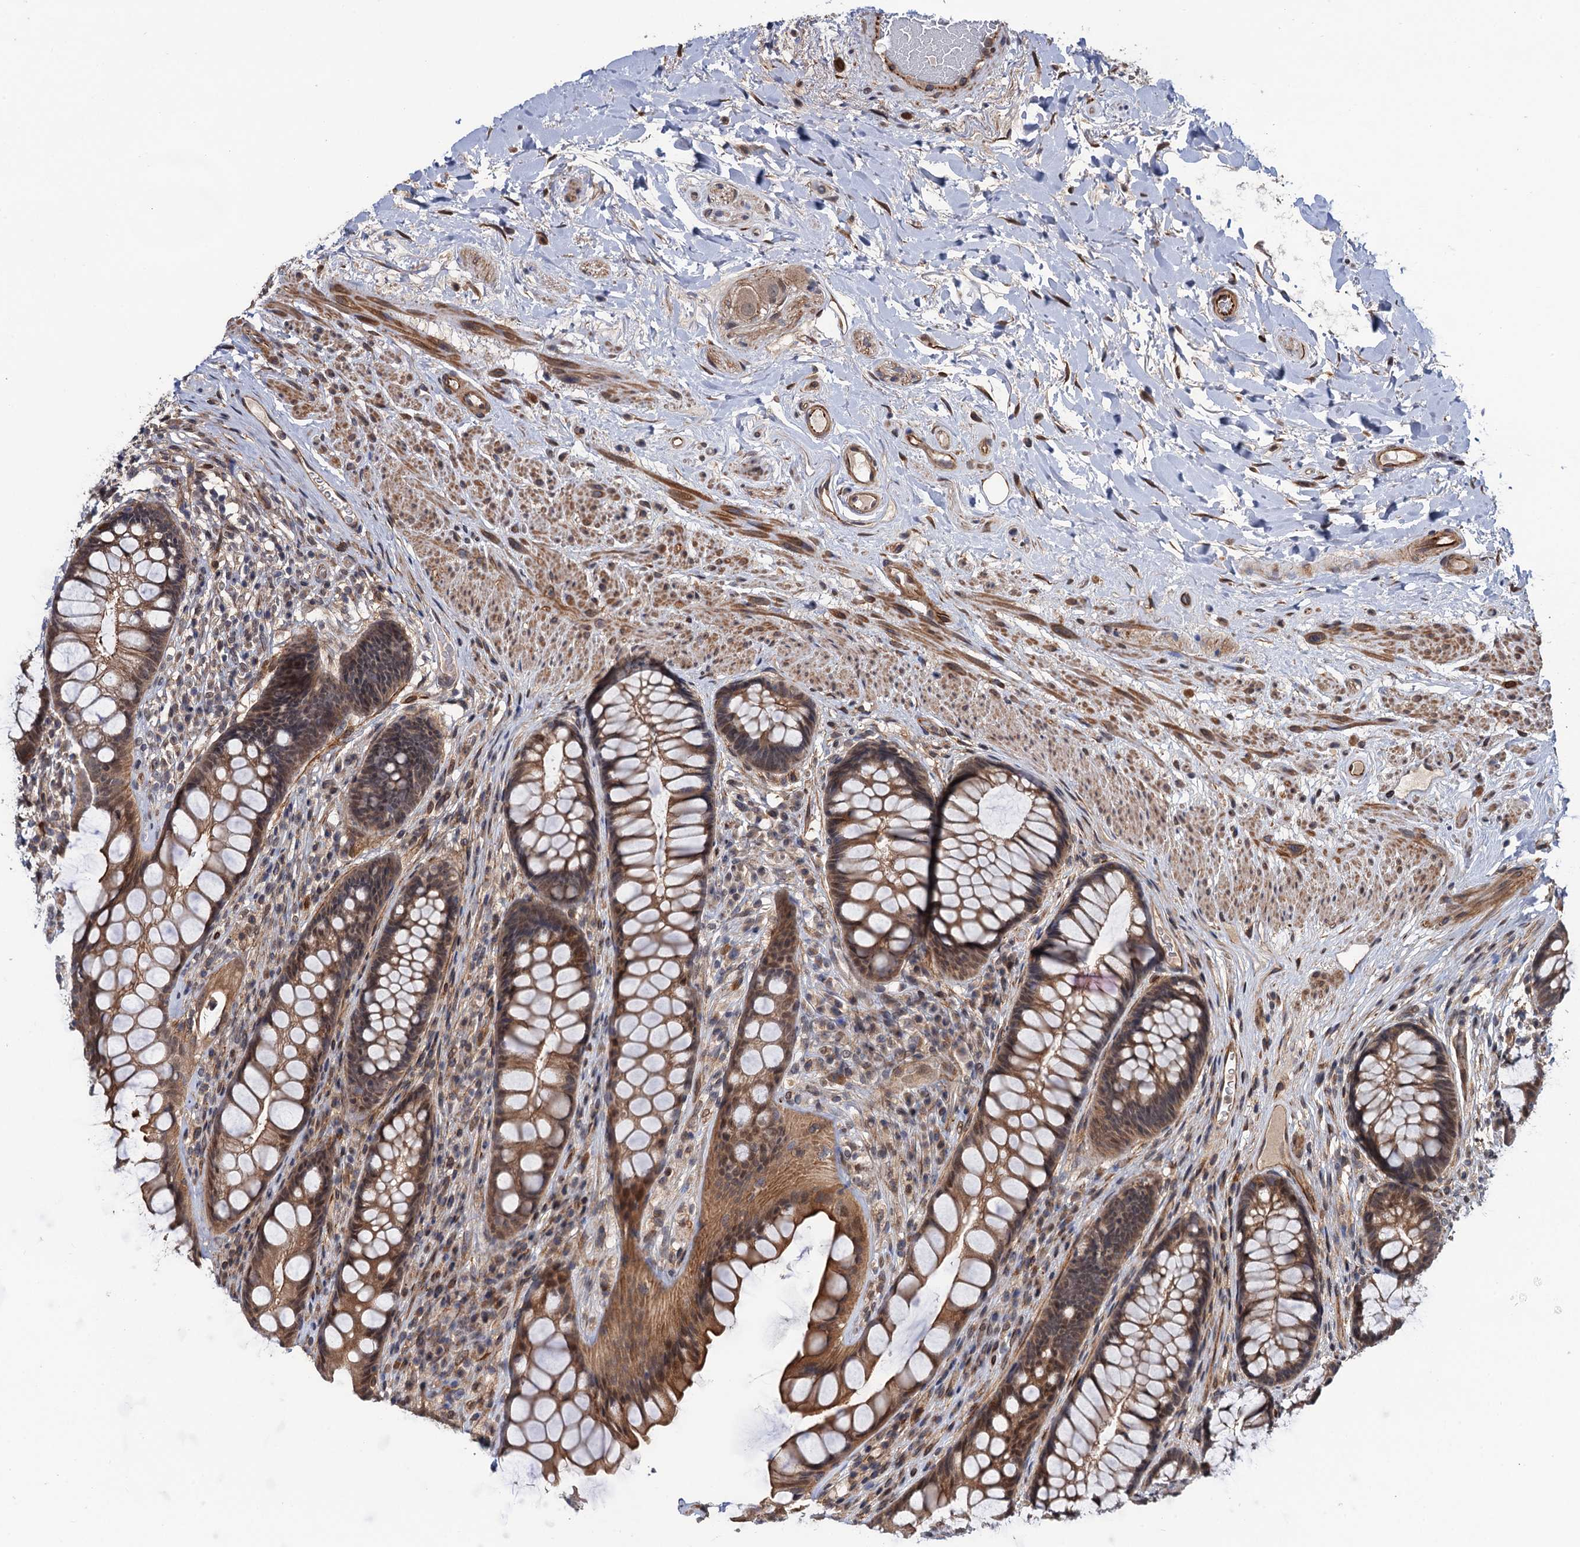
{"staining": {"intensity": "moderate", "quantity": ">75%", "location": "cytoplasmic/membranous,nuclear"}, "tissue": "rectum", "cell_type": "Glandular cells", "image_type": "normal", "snomed": [{"axis": "morphology", "description": "Normal tissue, NOS"}, {"axis": "topography", "description": "Rectum"}], "caption": "Immunohistochemical staining of unremarkable human rectum exhibits moderate cytoplasmic/membranous,nuclear protein staining in about >75% of glandular cells.", "gene": "FSIP1", "patient": {"sex": "male", "age": 74}}